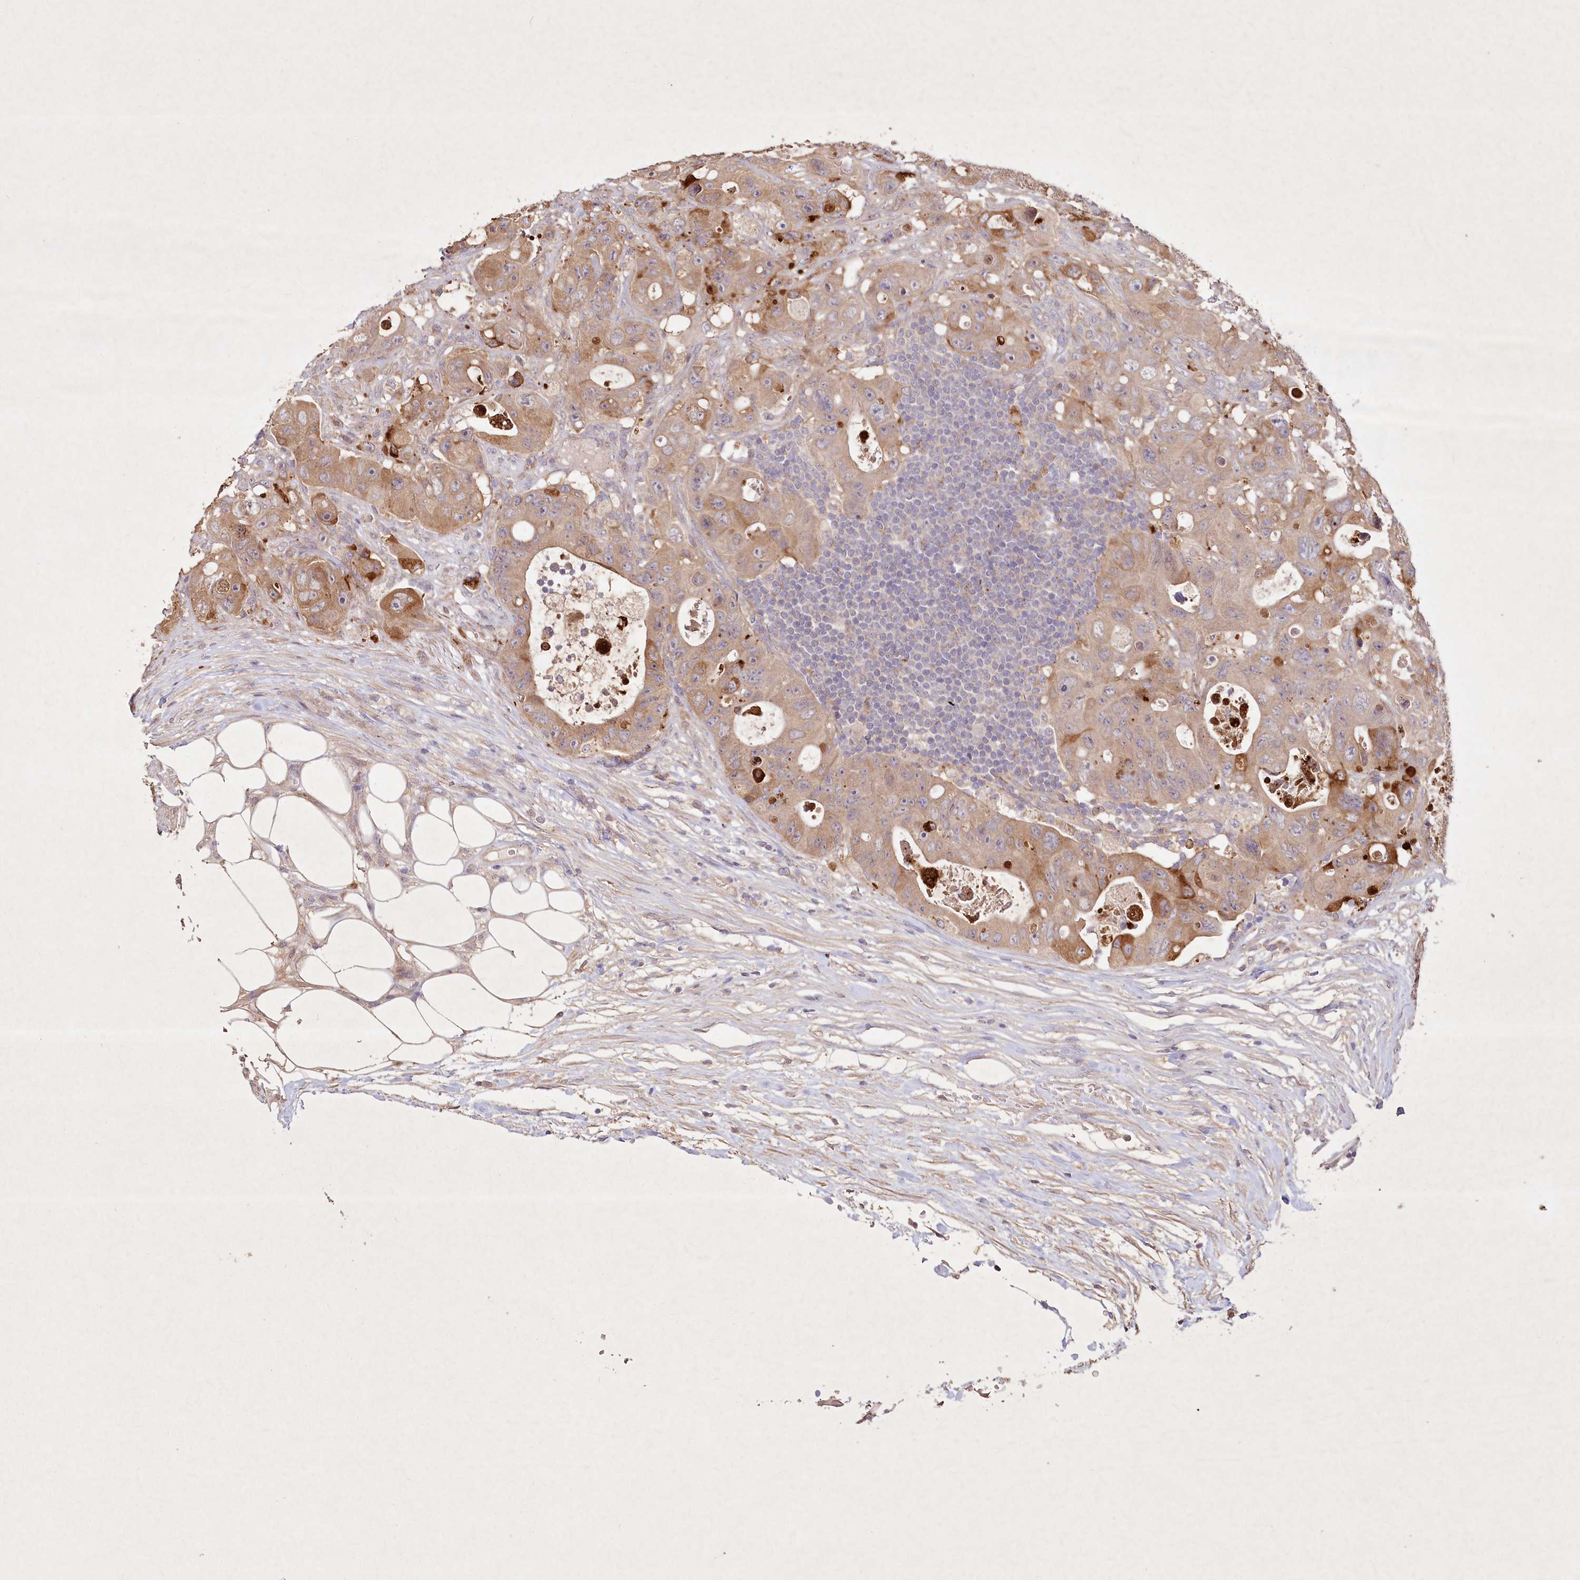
{"staining": {"intensity": "moderate", "quantity": ">75%", "location": "cytoplasmic/membranous"}, "tissue": "colorectal cancer", "cell_type": "Tumor cells", "image_type": "cancer", "snomed": [{"axis": "morphology", "description": "Adenocarcinoma, NOS"}, {"axis": "topography", "description": "Colon"}], "caption": "Human colorectal cancer stained for a protein (brown) shows moderate cytoplasmic/membranous positive staining in about >75% of tumor cells.", "gene": "IRAK1BP1", "patient": {"sex": "female", "age": 46}}